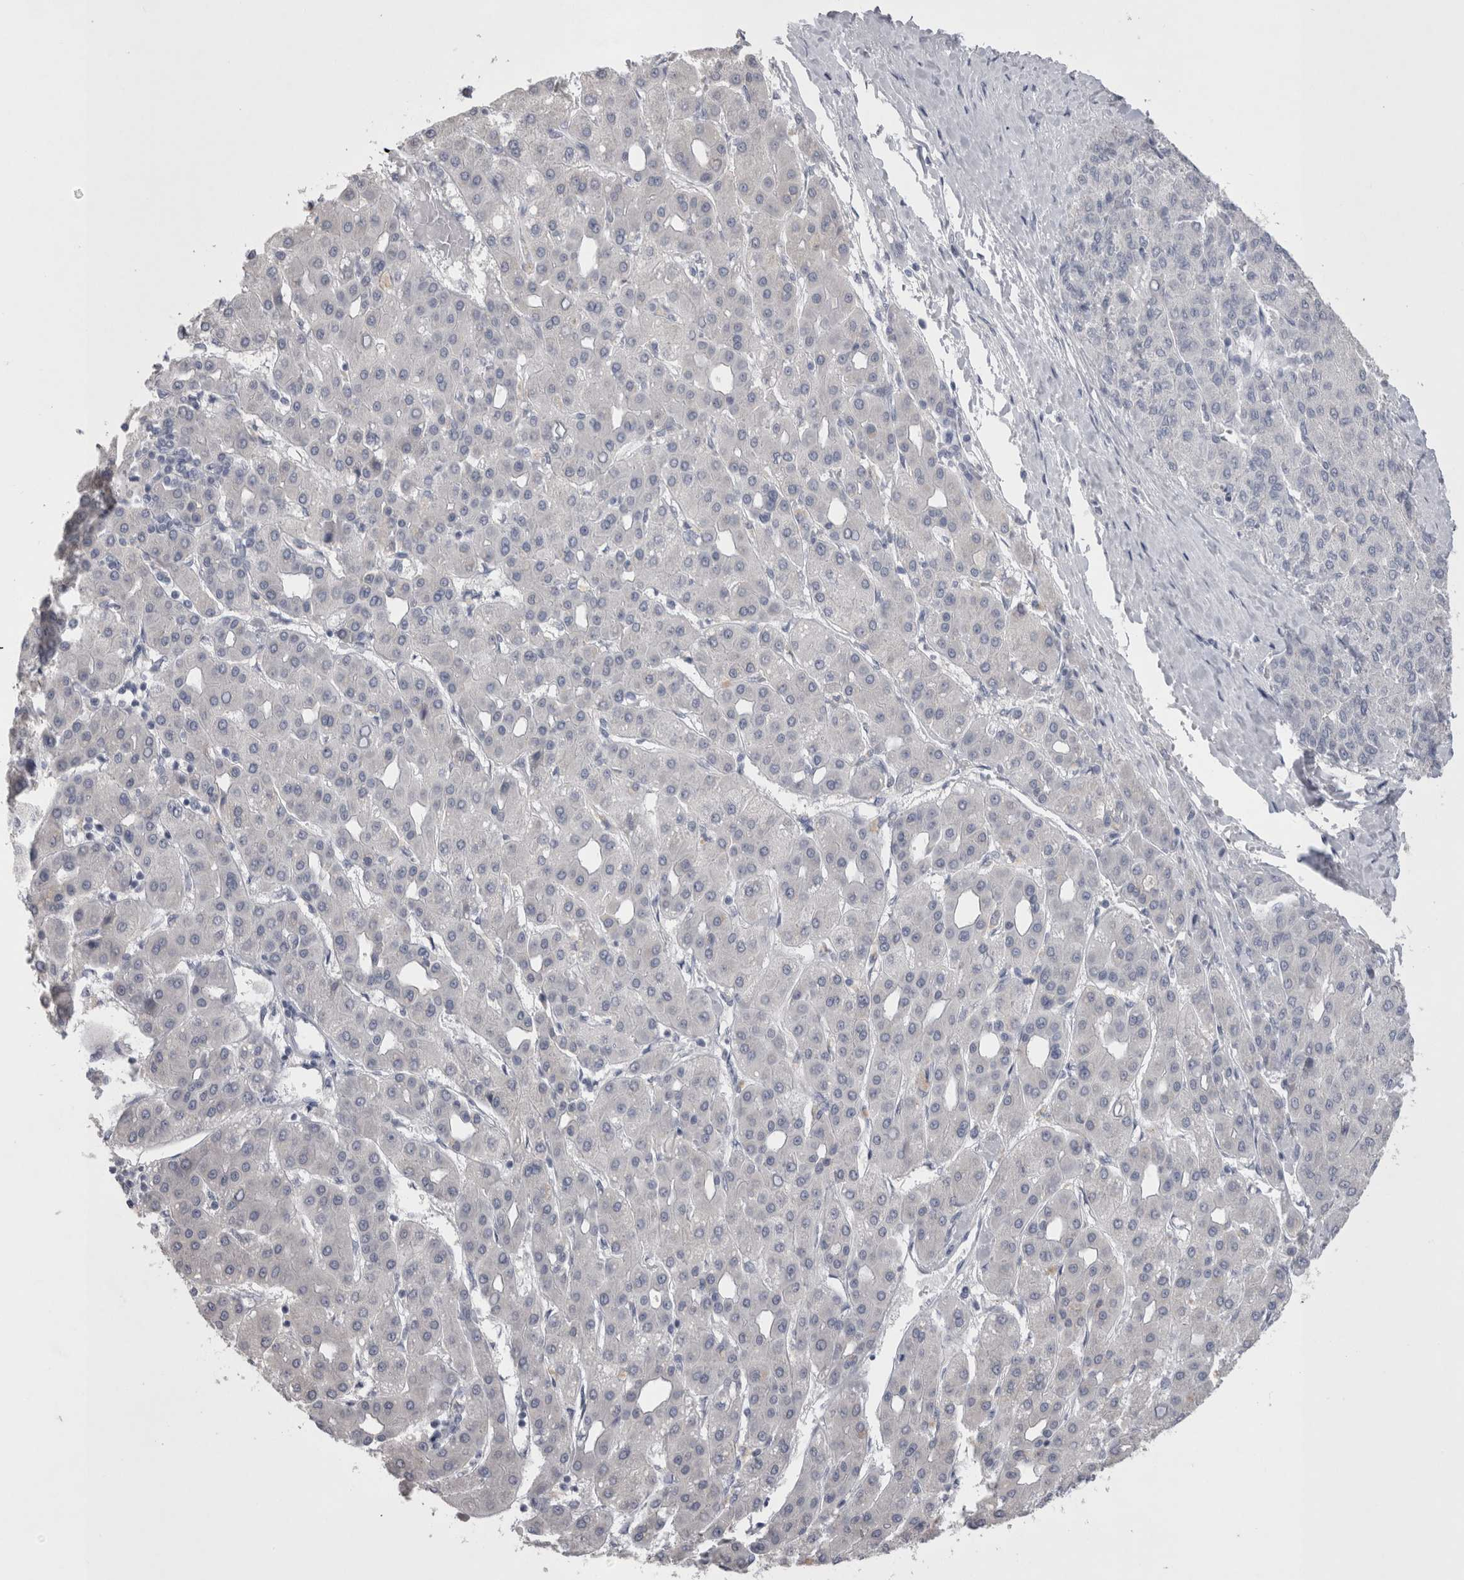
{"staining": {"intensity": "negative", "quantity": "none", "location": "none"}, "tissue": "liver cancer", "cell_type": "Tumor cells", "image_type": "cancer", "snomed": [{"axis": "morphology", "description": "Carcinoma, Hepatocellular, NOS"}, {"axis": "topography", "description": "Liver"}], "caption": "Tumor cells show no significant positivity in liver cancer (hepatocellular carcinoma).", "gene": "ADAM2", "patient": {"sex": "male", "age": 65}}